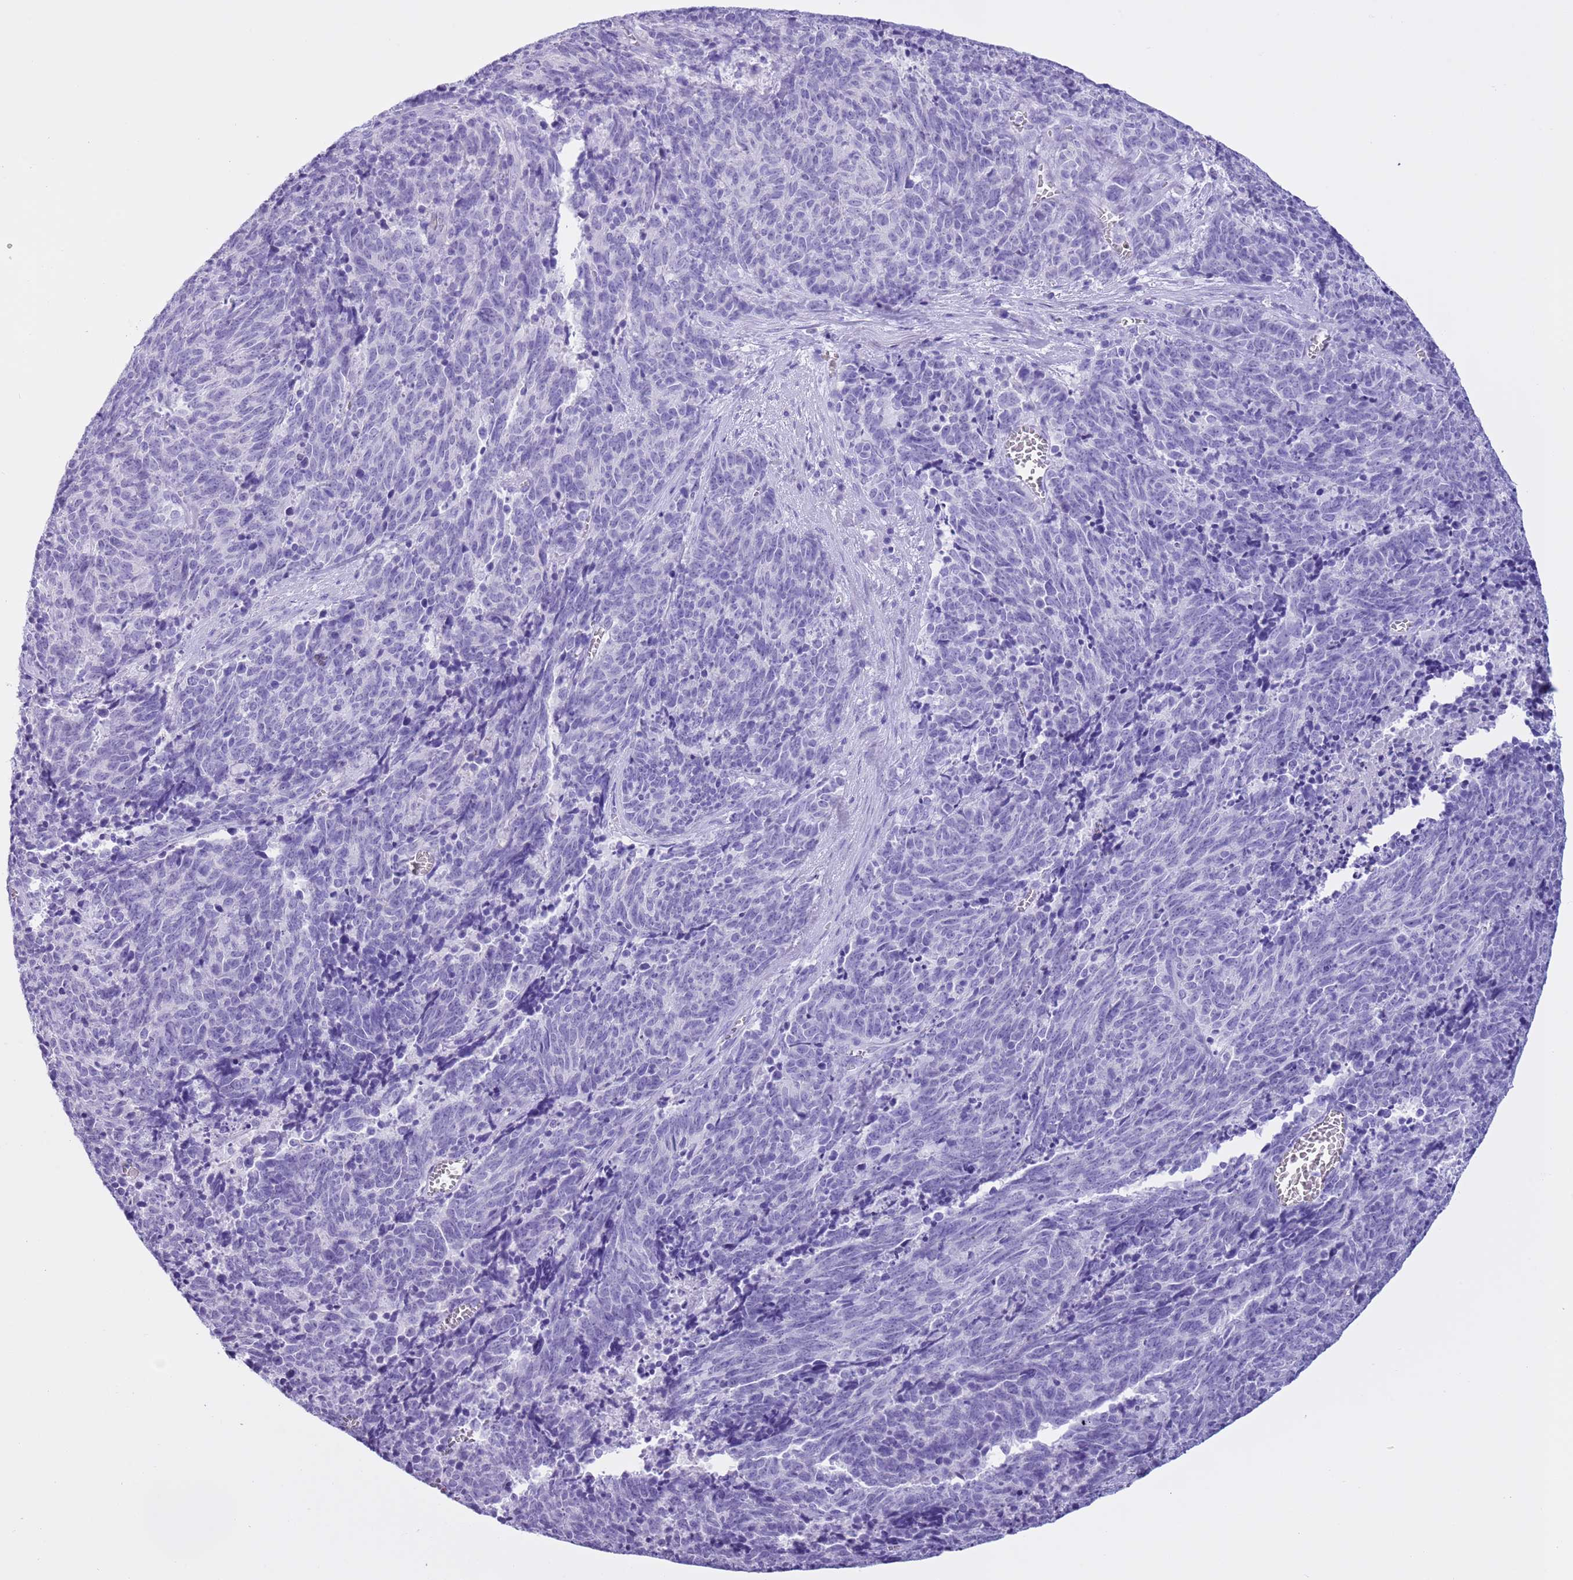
{"staining": {"intensity": "negative", "quantity": "none", "location": "none"}, "tissue": "cervical cancer", "cell_type": "Tumor cells", "image_type": "cancer", "snomed": [{"axis": "morphology", "description": "Squamous cell carcinoma, NOS"}, {"axis": "topography", "description": "Cervix"}], "caption": "Immunohistochemistry of human squamous cell carcinoma (cervical) shows no staining in tumor cells.", "gene": "TMEM185B", "patient": {"sex": "female", "age": 29}}